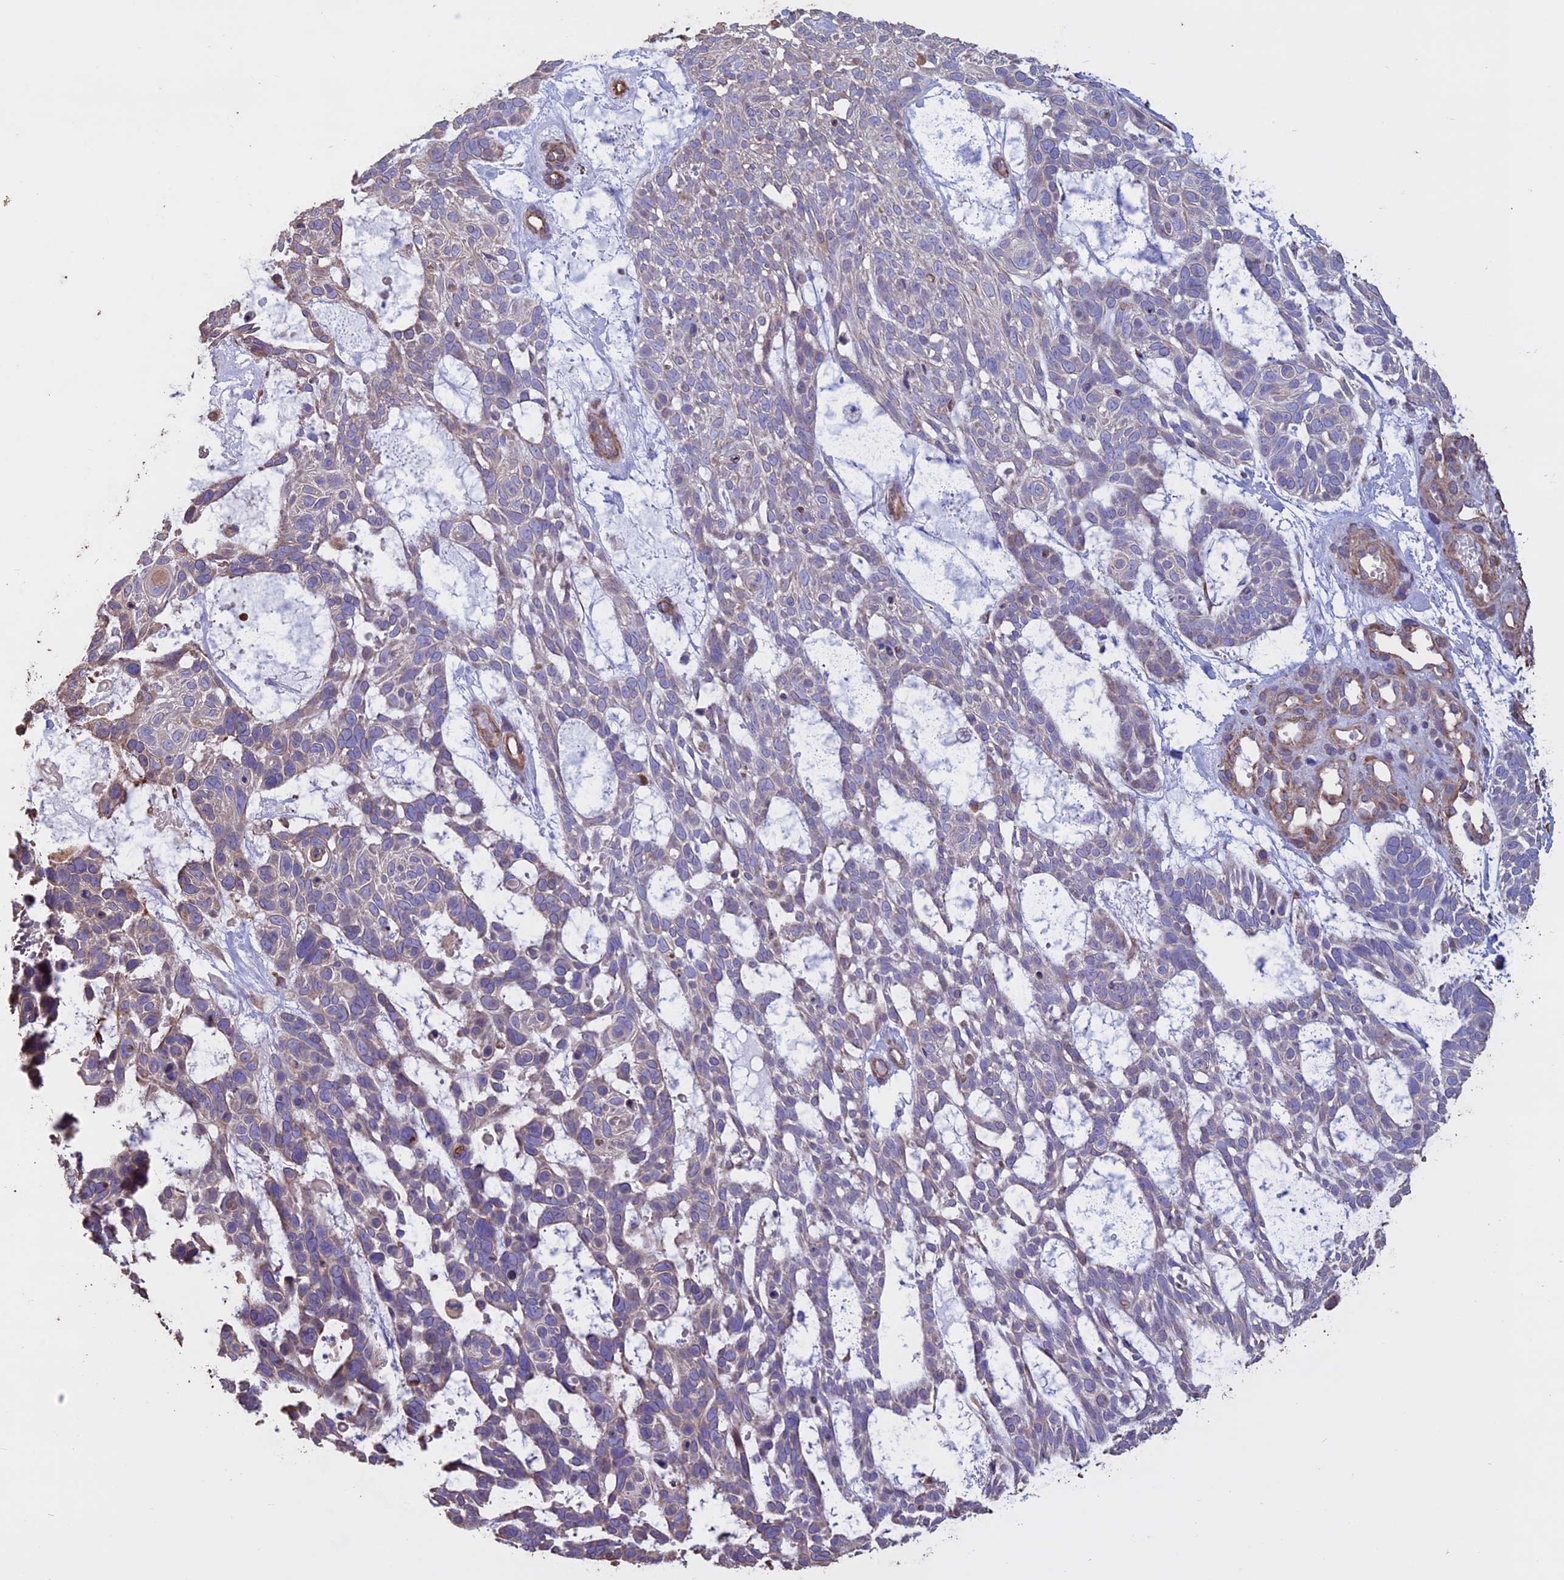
{"staining": {"intensity": "weak", "quantity": "<25%", "location": "cytoplasmic/membranous"}, "tissue": "skin cancer", "cell_type": "Tumor cells", "image_type": "cancer", "snomed": [{"axis": "morphology", "description": "Basal cell carcinoma"}, {"axis": "topography", "description": "Skin"}], "caption": "High power microscopy histopathology image of an immunohistochemistry (IHC) image of skin cancer, revealing no significant positivity in tumor cells.", "gene": "CCDC148", "patient": {"sex": "male", "age": 88}}